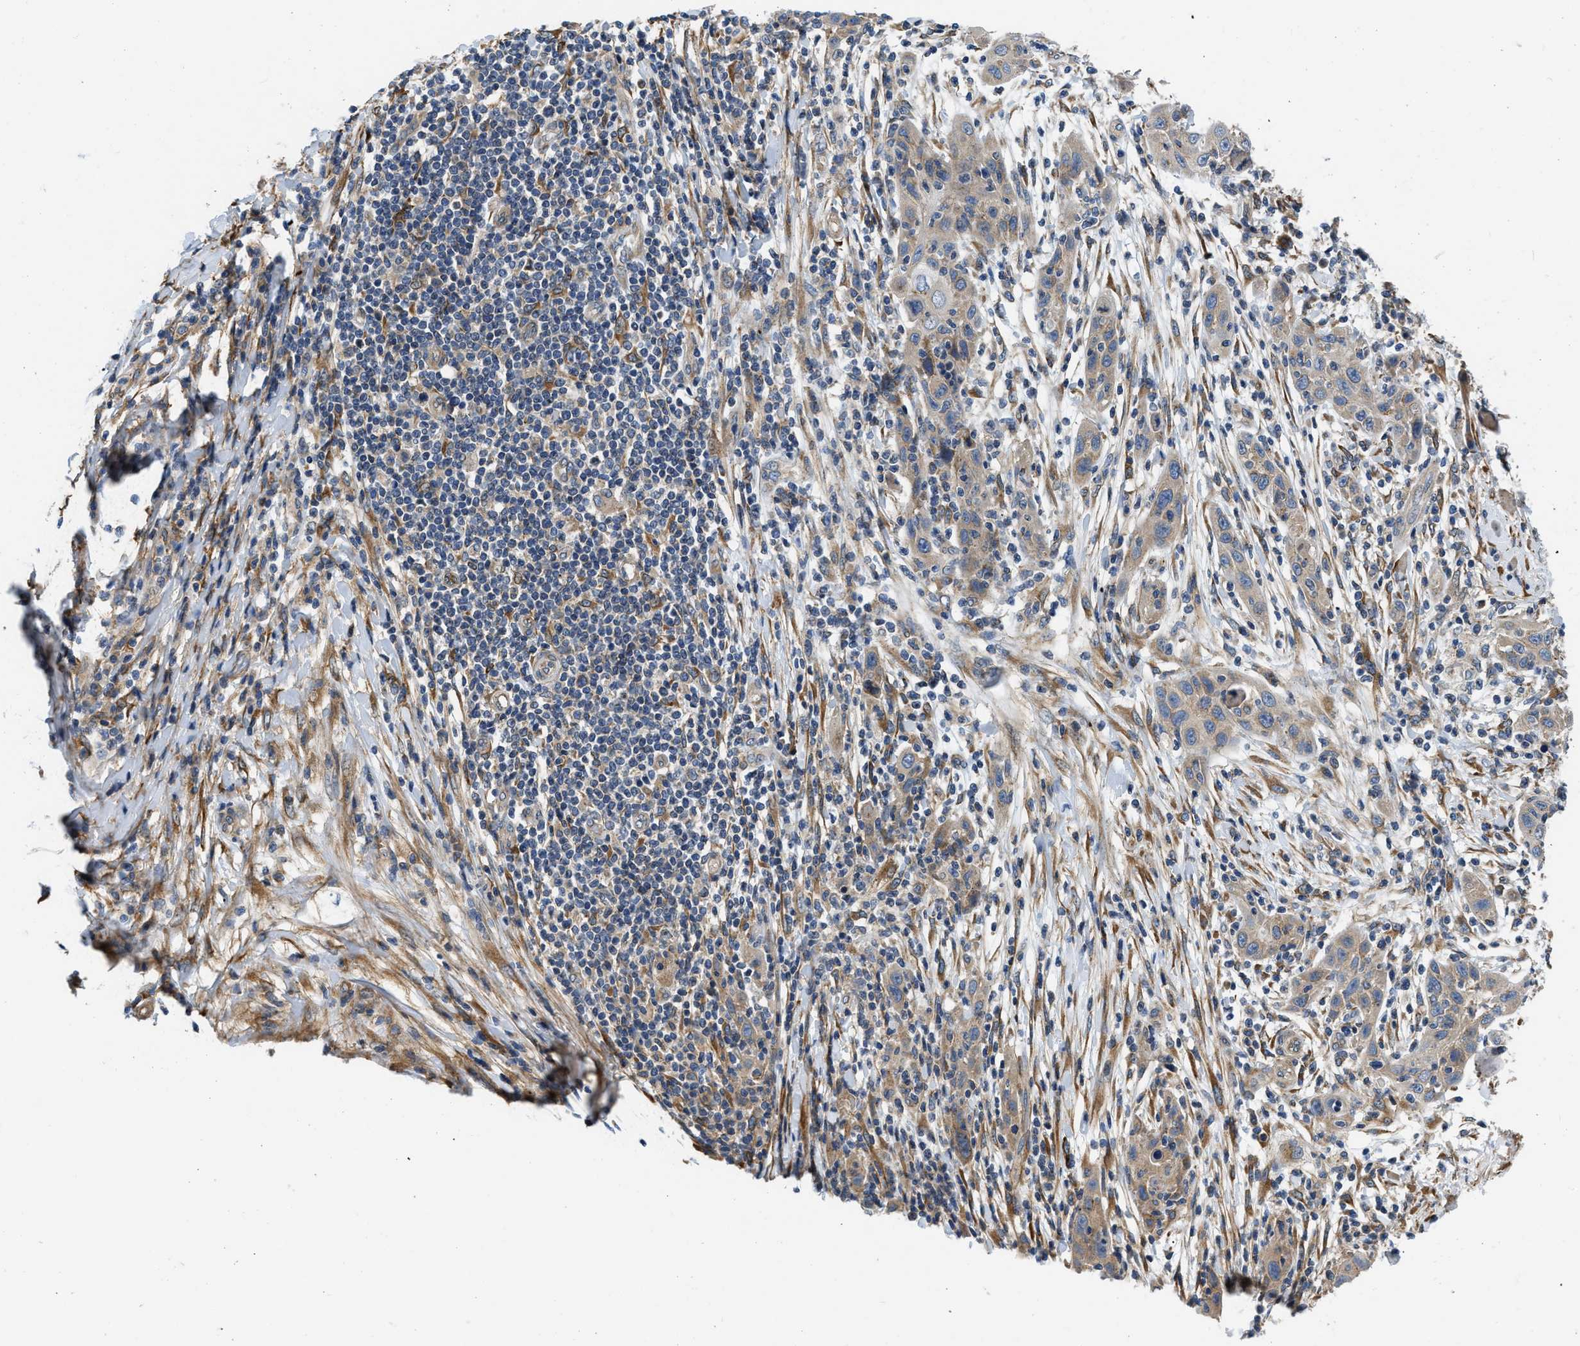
{"staining": {"intensity": "weak", "quantity": "<25%", "location": "cytoplasmic/membranous"}, "tissue": "skin cancer", "cell_type": "Tumor cells", "image_type": "cancer", "snomed": [{"axis": "morphology", "description": "Squamous cell carcinoma, NOS"}, {"axis": "topography", "description": "Skin"}], "caption": "A micrograph of skin squamous cell carcinoma stained for a protein exhibits no brown staining in tumor cells.", "gene": "ARL6IP5", "patient": {"sex": "female", "age": 88}}